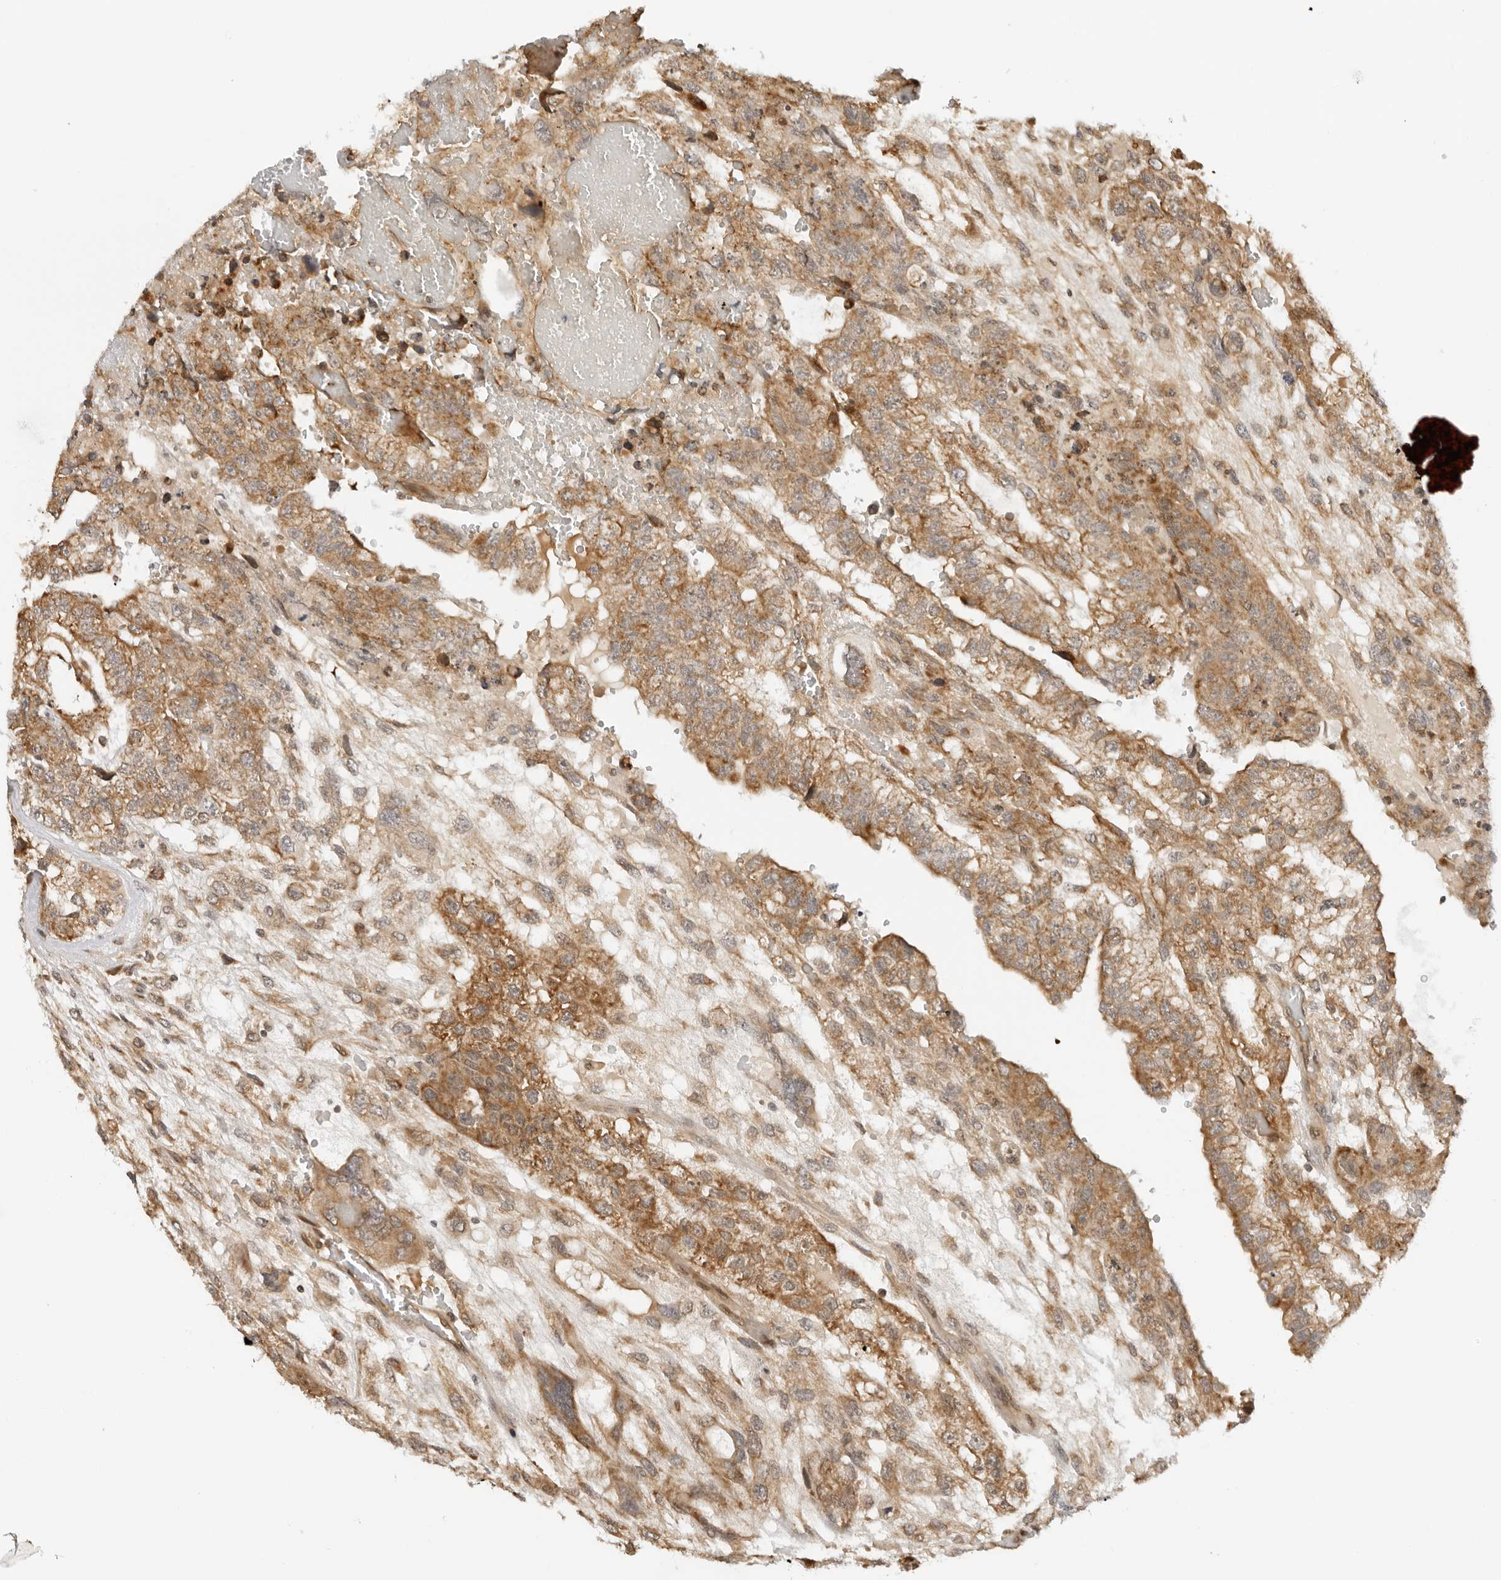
{"staining": {"intensity": "moderate", "quantity": ">75%", "location": "cytoplasmic/membranous"}, "tissue": "testis cancer", "cell_type": "Tumor cells", "image_type": "cancer", "snomed": [{"axis": "morphology", "description": "Carcinoma, Embryonal, NOS"}, {"axis": "topography", "description": "Testis"}], "caption": "High-power microscopy captured an immunohistochemistry image of testis embryonal carcinoma, revealing moderate cytoplasmic/membranous positivity in approximately >75% of tumor cells. The staining was performed using DAB (3,3'-diaminobenzidine) to visualize the protein expression in brown, while the nuclei were stained in blue with hematoxylin (Magnification: 20x).", "gene": "RC3H1", "patient": {"sex": "male", "age": 36}}